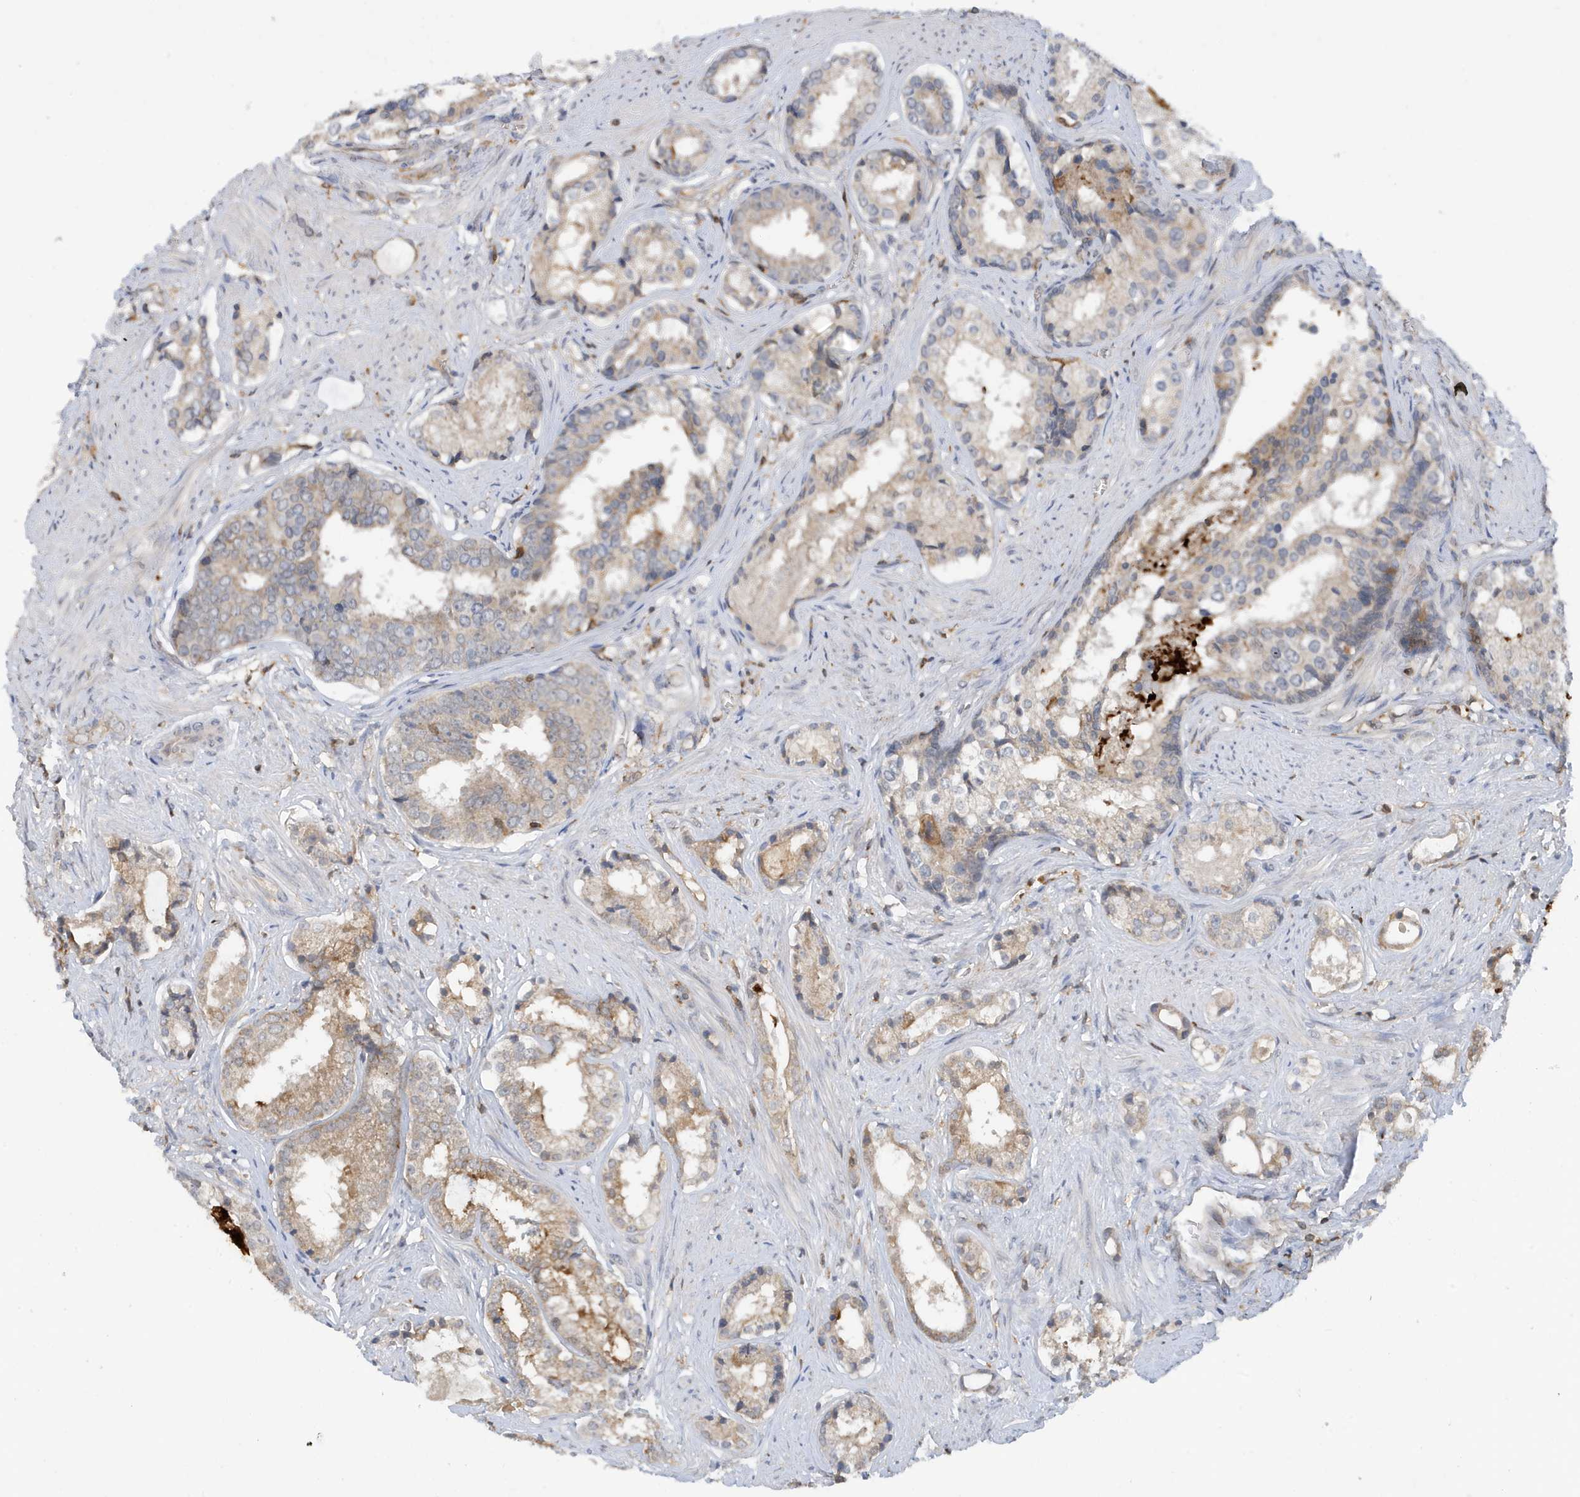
{"staining": {"intensity": "weak", "quantity": "25%-75%", "location": "cytoplasmic/membranous"}, "tissue": "prostate cancer", "cell_type": "Tumor cells", "image_type": "cancer", "snomed": [{"axis": "morphology", "description": "Adenocarcinoma, High grade"}, {"axis": "topography", "description": "Prostate"}], "caption": "Immunohistochemistry (IHC) micrograph of neoplastic tissue: prostate adenocarcinoma (high-grade) stained using immunohistochemistry exhibits low levels of weak protein expression localized specifically in the cytoplasmic/membranous of tumor cells, appearing as a cytoplasmic/membranous brown color.", "gene": "NSUN3", "patient": {"sex": "male", "age": 58}}